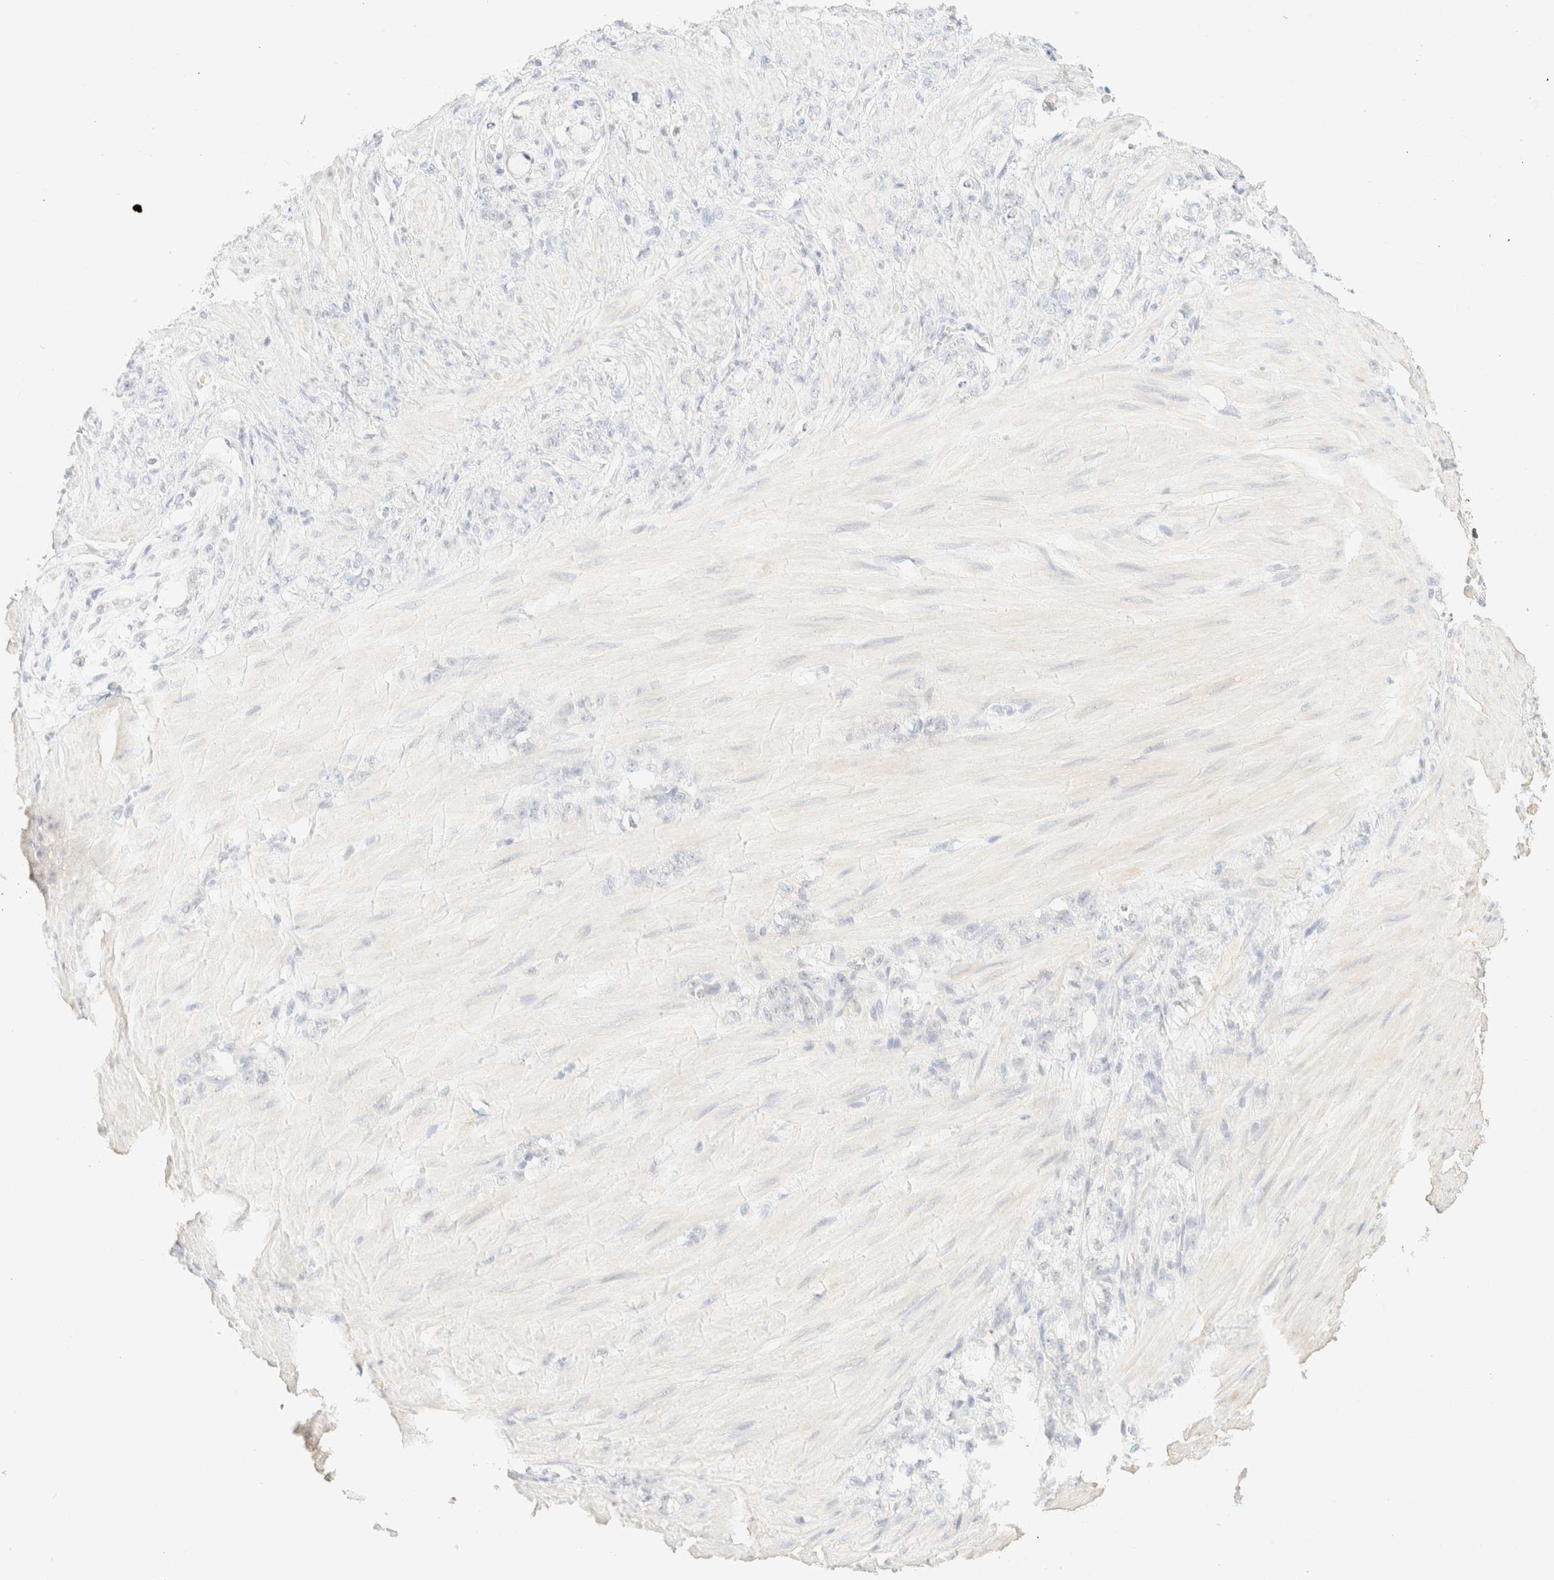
{"staining": {"intensity": "negative", "quantity": "none", "location": "none"}, "tissue": "stomach cancer", "cell_type": "Tumor cells", "image_type": "cancer", "snomed": [{"axis": "morphology", "description": "Adenocarcinoma, NOS"}, {"axis": "topography", "description": "Stomach"}], "caption": "Human adenocarcinoma (stomach) stained for a protein using immunohistochemistry (IHC) exhibits no positivity in tumor cells.", "gene": "TIMD4", "patient": {"sex": "male", "age": 82}}